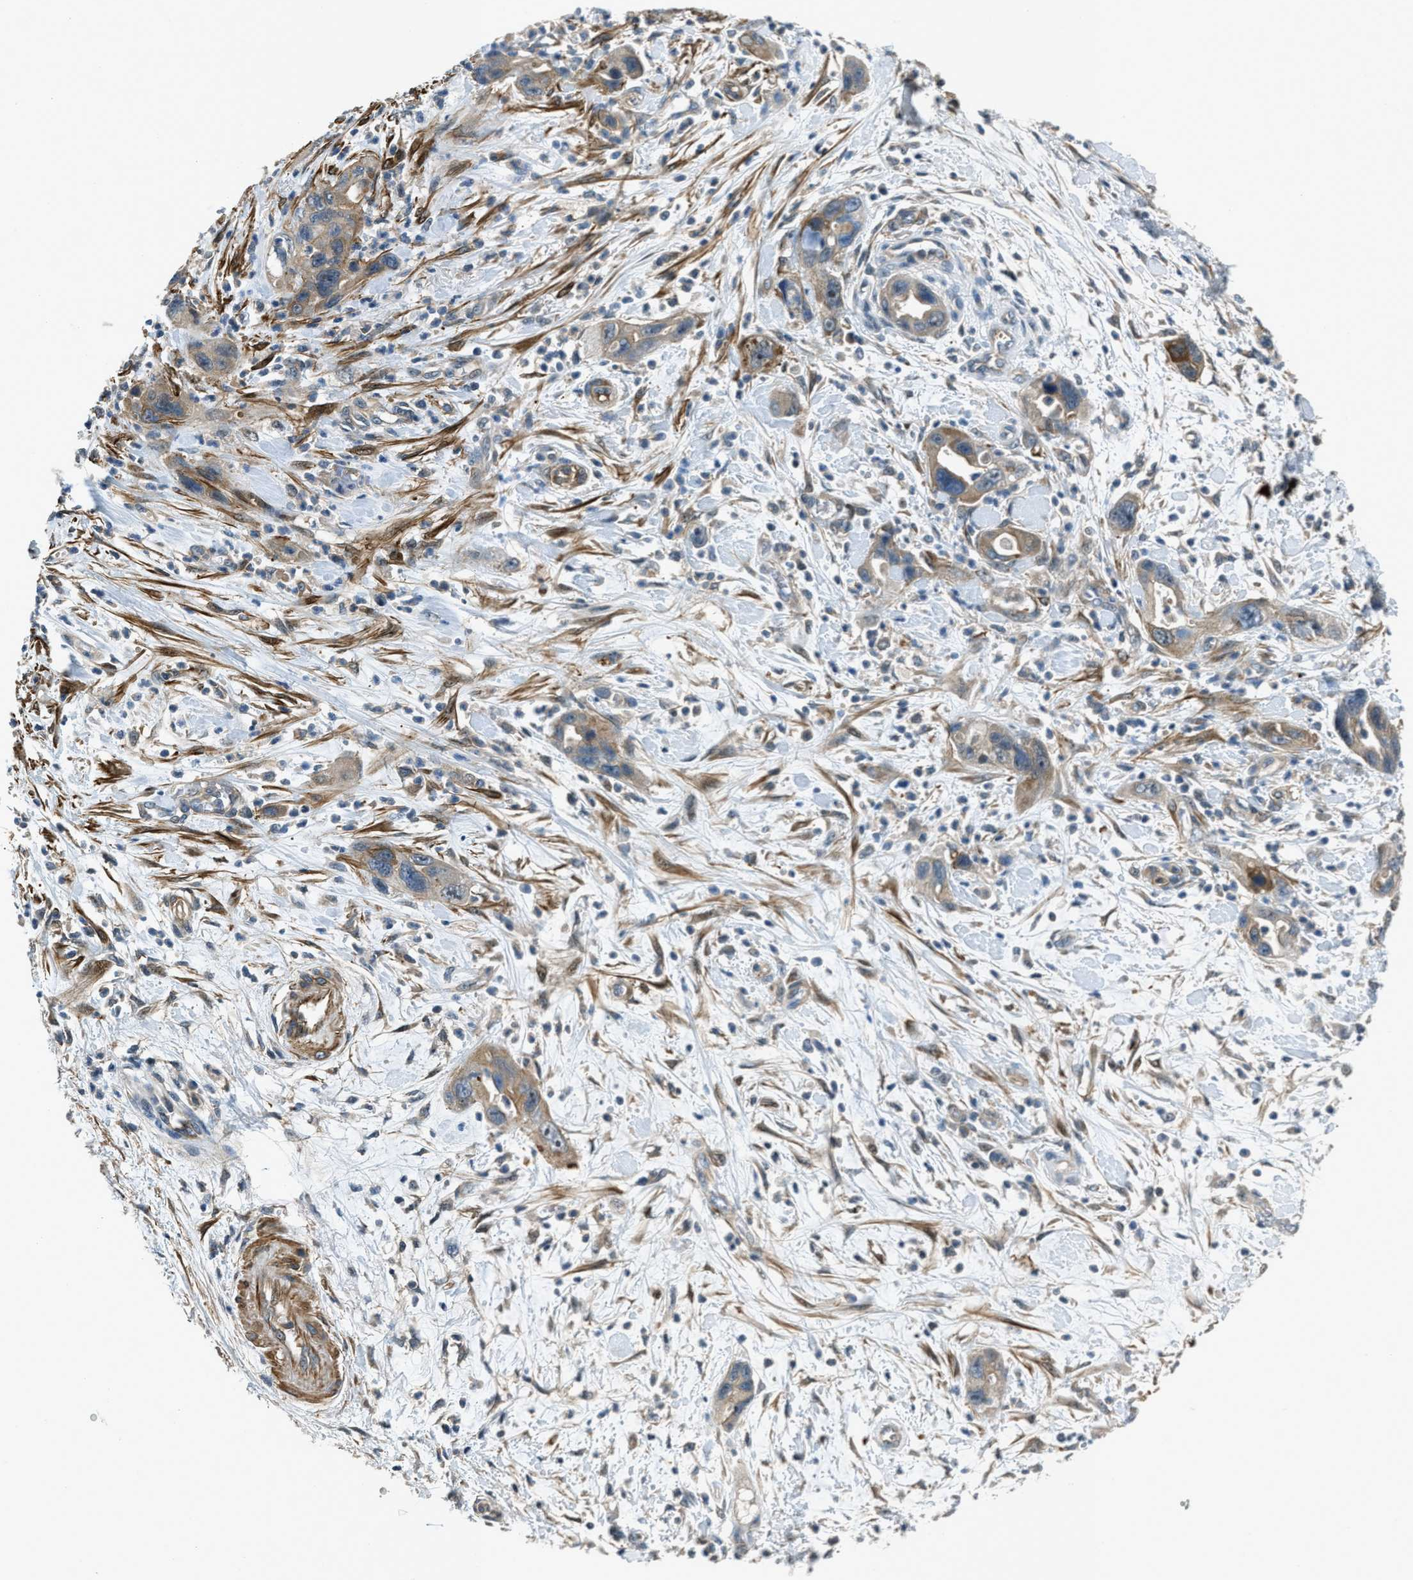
{"staining": {"intensity": "weak", "quantity": ">75%", "location": "cytoplasmic/membranous"}, "tissue": "pancreatic cancer", "cell_type": "Tumor cells", "image_type": "cancer", "snomed": [{"axis": "morphology", "description": "Adenocarcinoma, NOS"}, {"axis": "topography", "description": "Pancreas"}], "caption": "Pancreatic cancer (adenocarcinoma) stained with a brown dye reveals weak cytoplasmic/membranous positive positivity in about >75% of tumor cells.", "gene": "NUDCD3", "patient": {"sex": "female", "age": 70}}